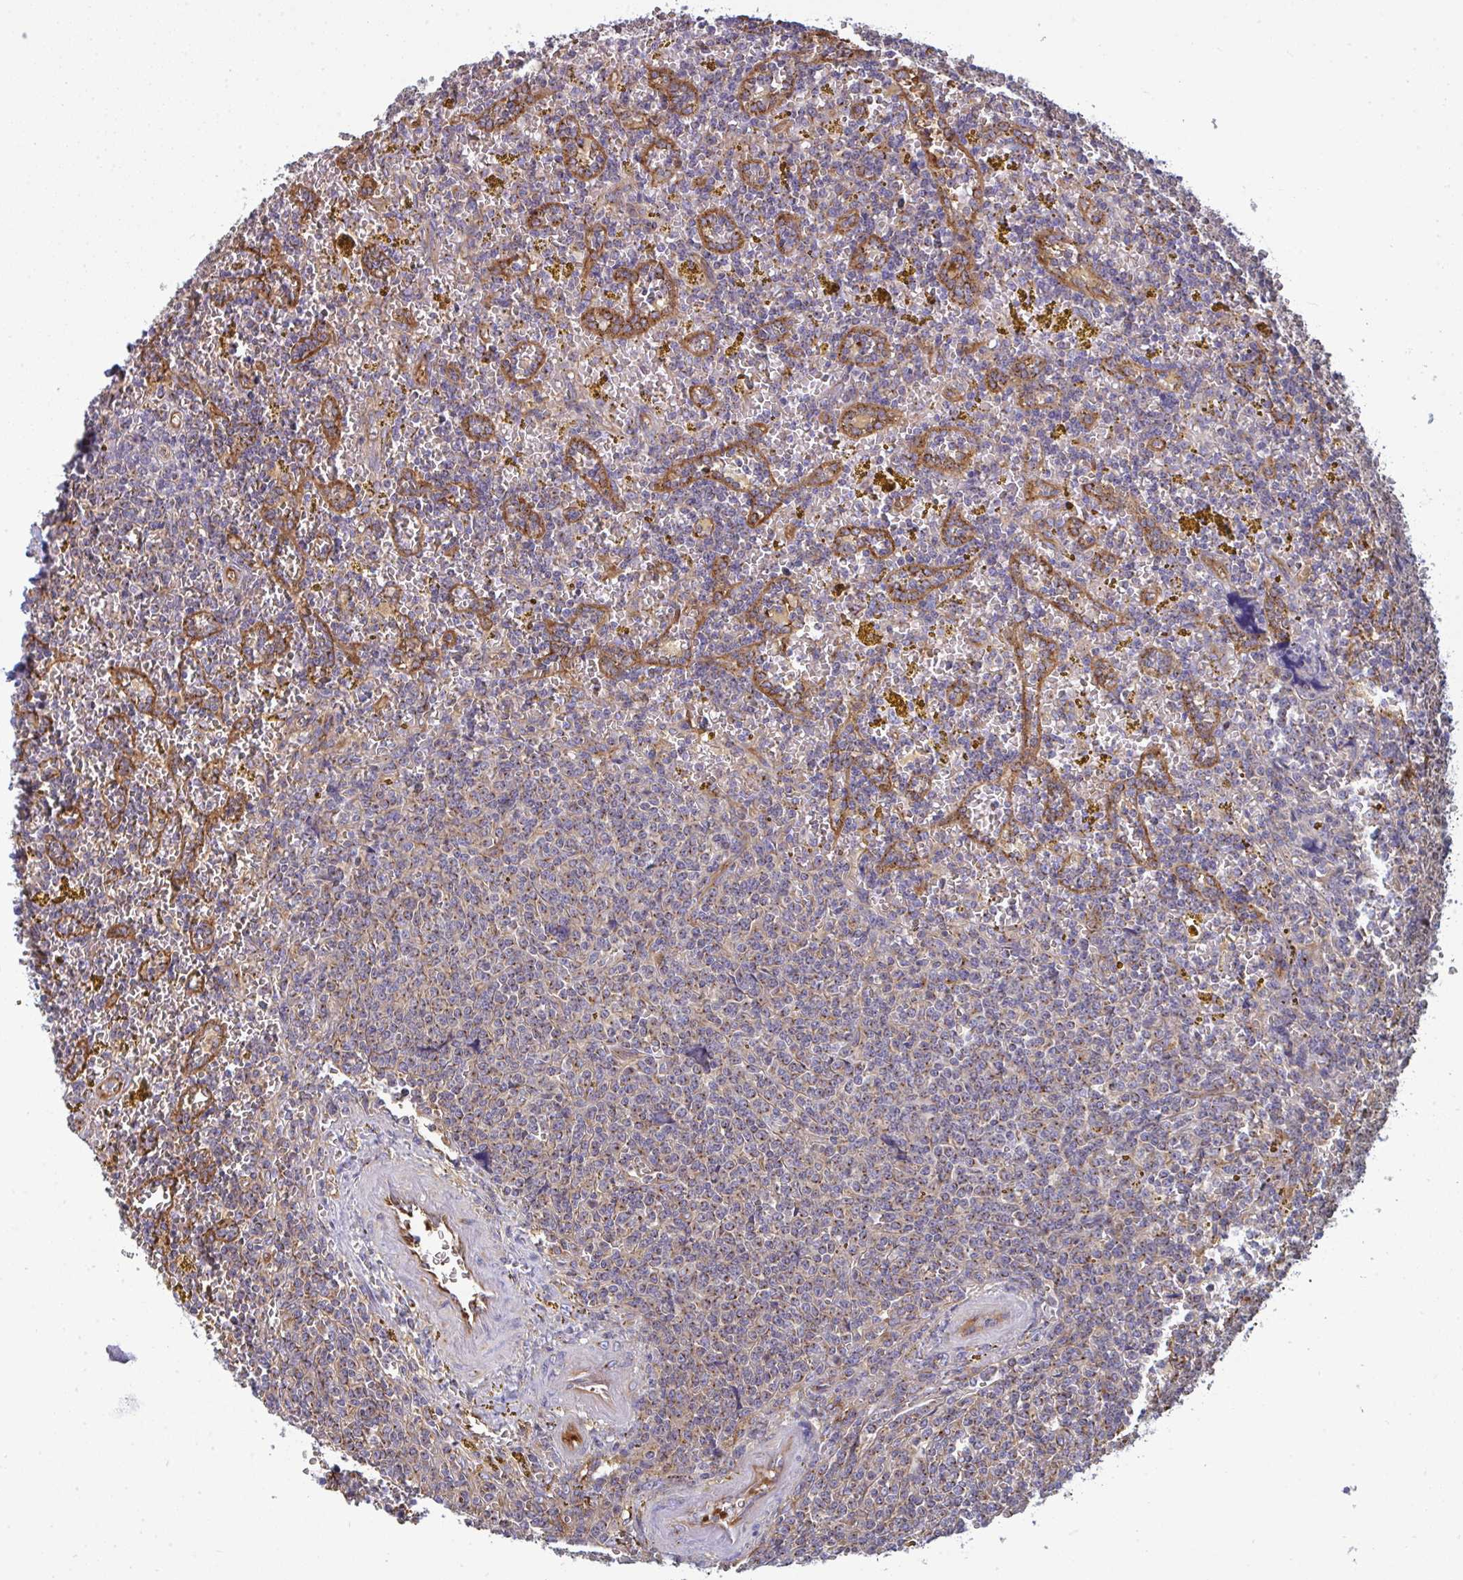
{"staining": {"intensity": "moderate", "quantity": "<25%", "location": "cytoplasmic/membranous"}, "tissue": "lymphoma", "cell_type": "Tumor cells", "image_type": "cancer", "snomed": [{"axis": "morphology", "description": "Malignant lymphoma, non-Hodgkin's type, Low grade"}, {"axis": "topography", "description": "Spleen"}, {"axis": "topography", "description": "Lymph node"}], "caption": "Approximately <25% of tumor cells in lymphoma reveal moderate cytoplasmic/membranous protein staining as visualized by brown immunohistochemical staining.", "gene": "DYNC1I2", "patient": {"sex": "female", "age": 66}}